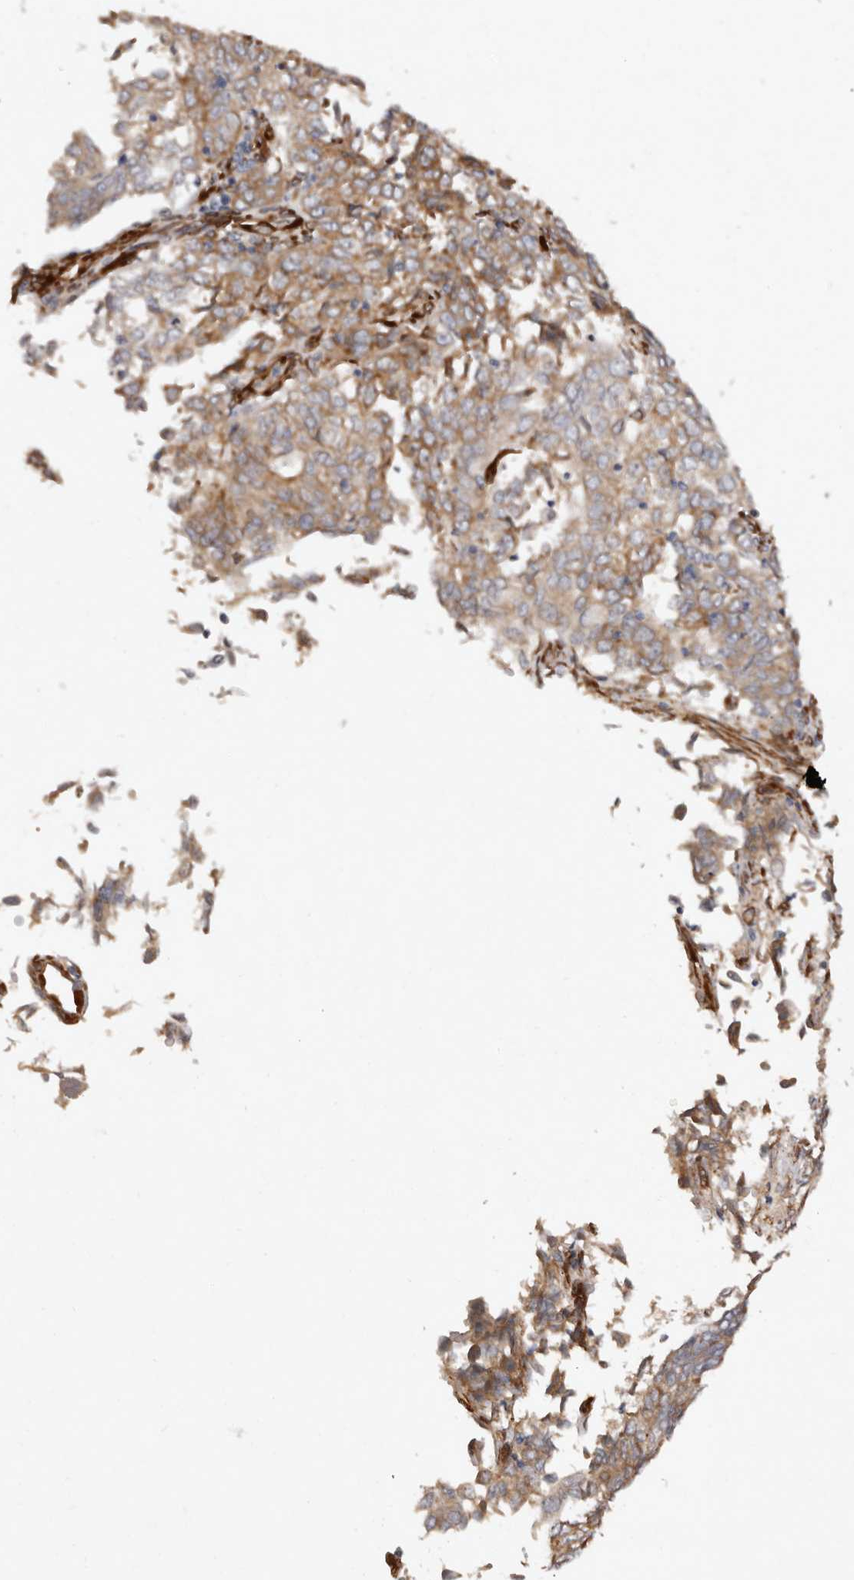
{"staining": {"intensity": "moderate", "quantity": ">75%", "location": "cytoplasmic/membranous"}, "tissue": "endometrial cancer", "cell_type": "Tumor cells", "image_type": "cancer", "snomed": [{"axis": "morphology", "description": "Adenocarcinoma, NOS"}, {"axis": "topography", "description": "Endometrium"}], "caption": "This photomicrograph demonstrates endometrial cancer stained with IHC to label a protein in brown. The cytoplasmic/membranous of tumor cells show moderate positivity for the protein. Nuclei are counter-stained blue.", "gene": "SERPINH1", "patient": {"sex": "female", "age": 80}}